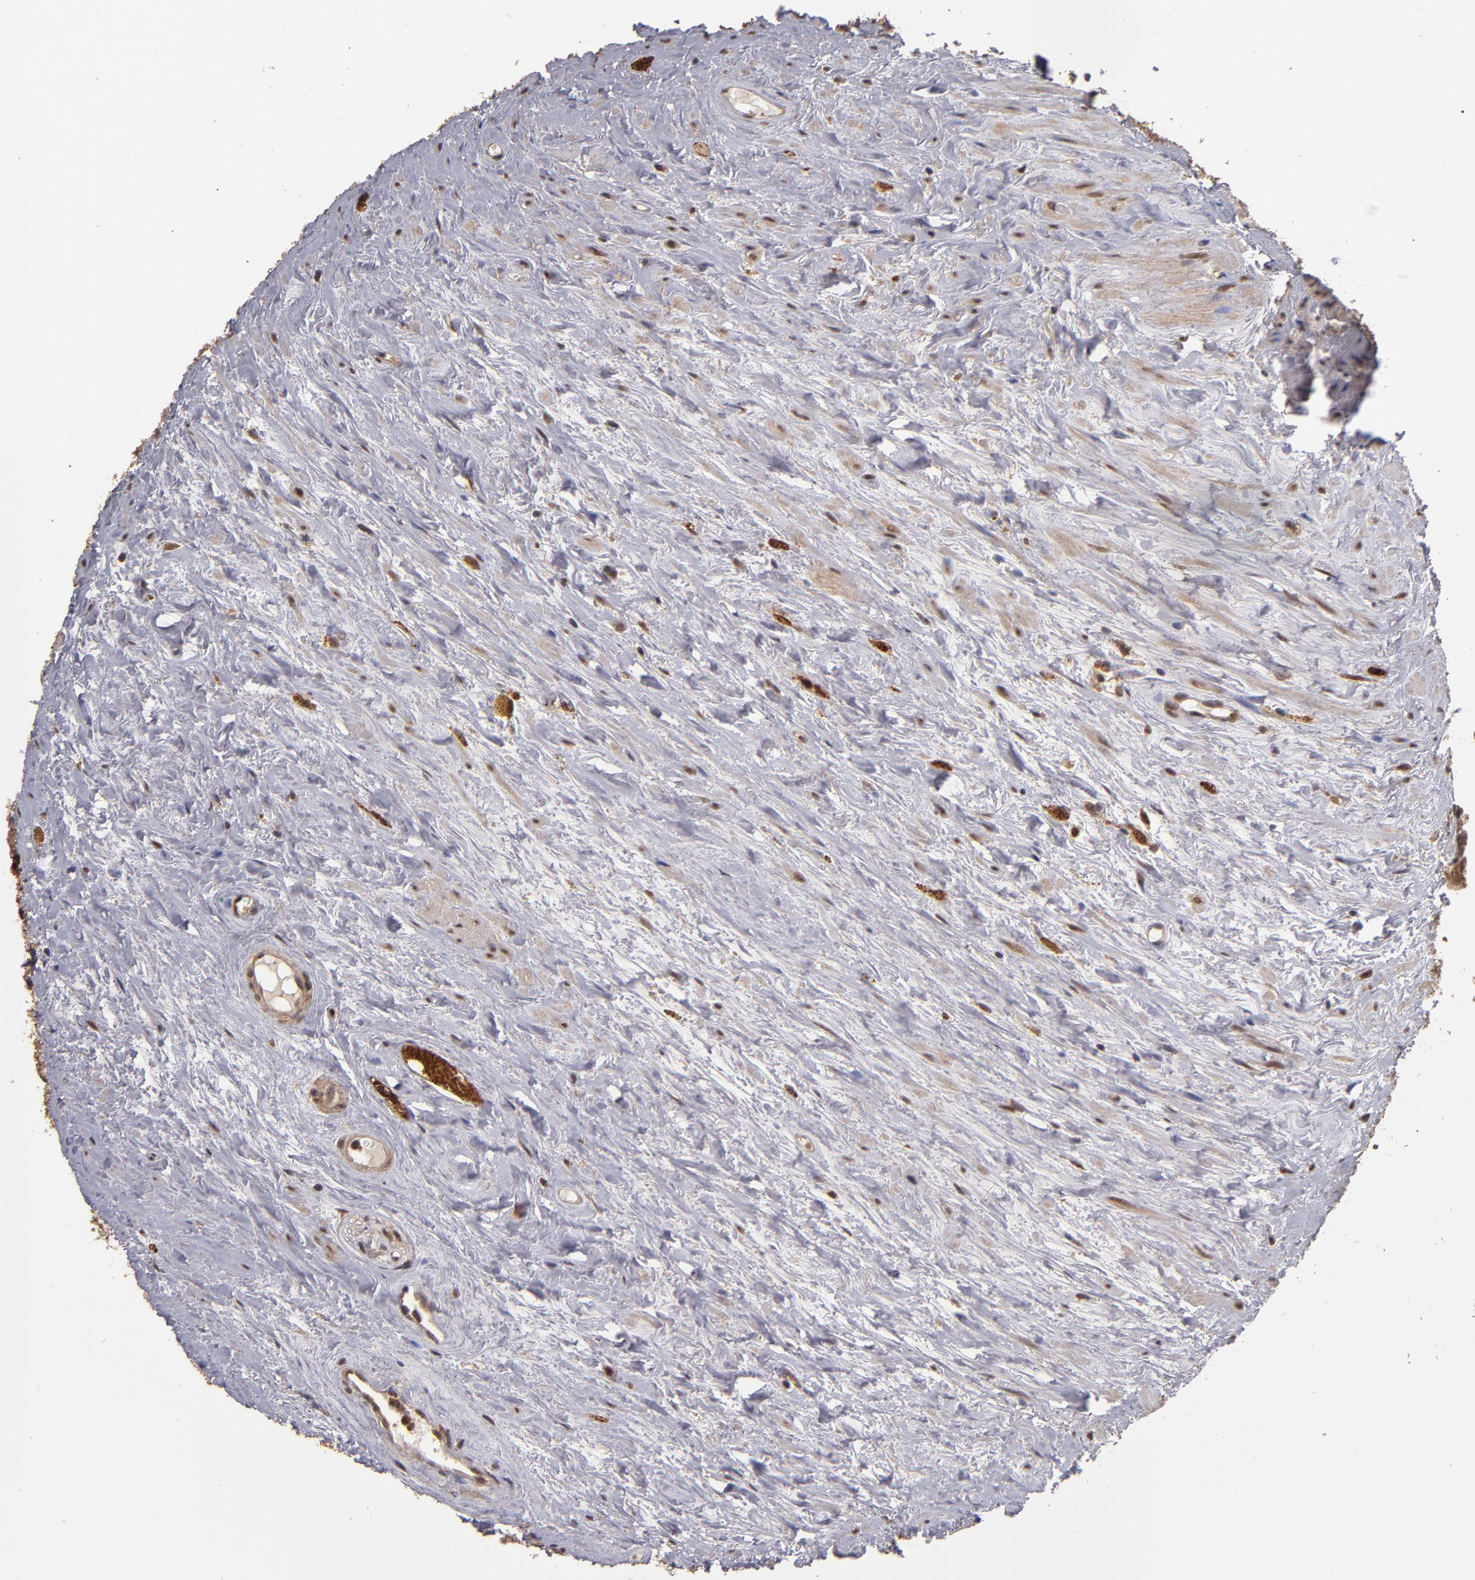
{"staining": {"intensity": "strong", "quantity": ">75%", "location": "cytoplasmic/membranous,nuclear"}, "tissue": "prostate cancer", "cell_type": "Tumor cells", "image_type": "cancer", "snomed": [{"axis": "morphology", "description": "Adenocarcinoma, Medium grade"}, {"axis": "topography", "description": "Prostate"}], "caption": "Adenocarcinoma (medium-grade) (prostate) stained with IHC exhibits strong cytoplasmic/membranous and nuclear staining in about >75% of tumor cells.", "gene": "CUL5", "patient": {"sex": "male", "age": 79}}